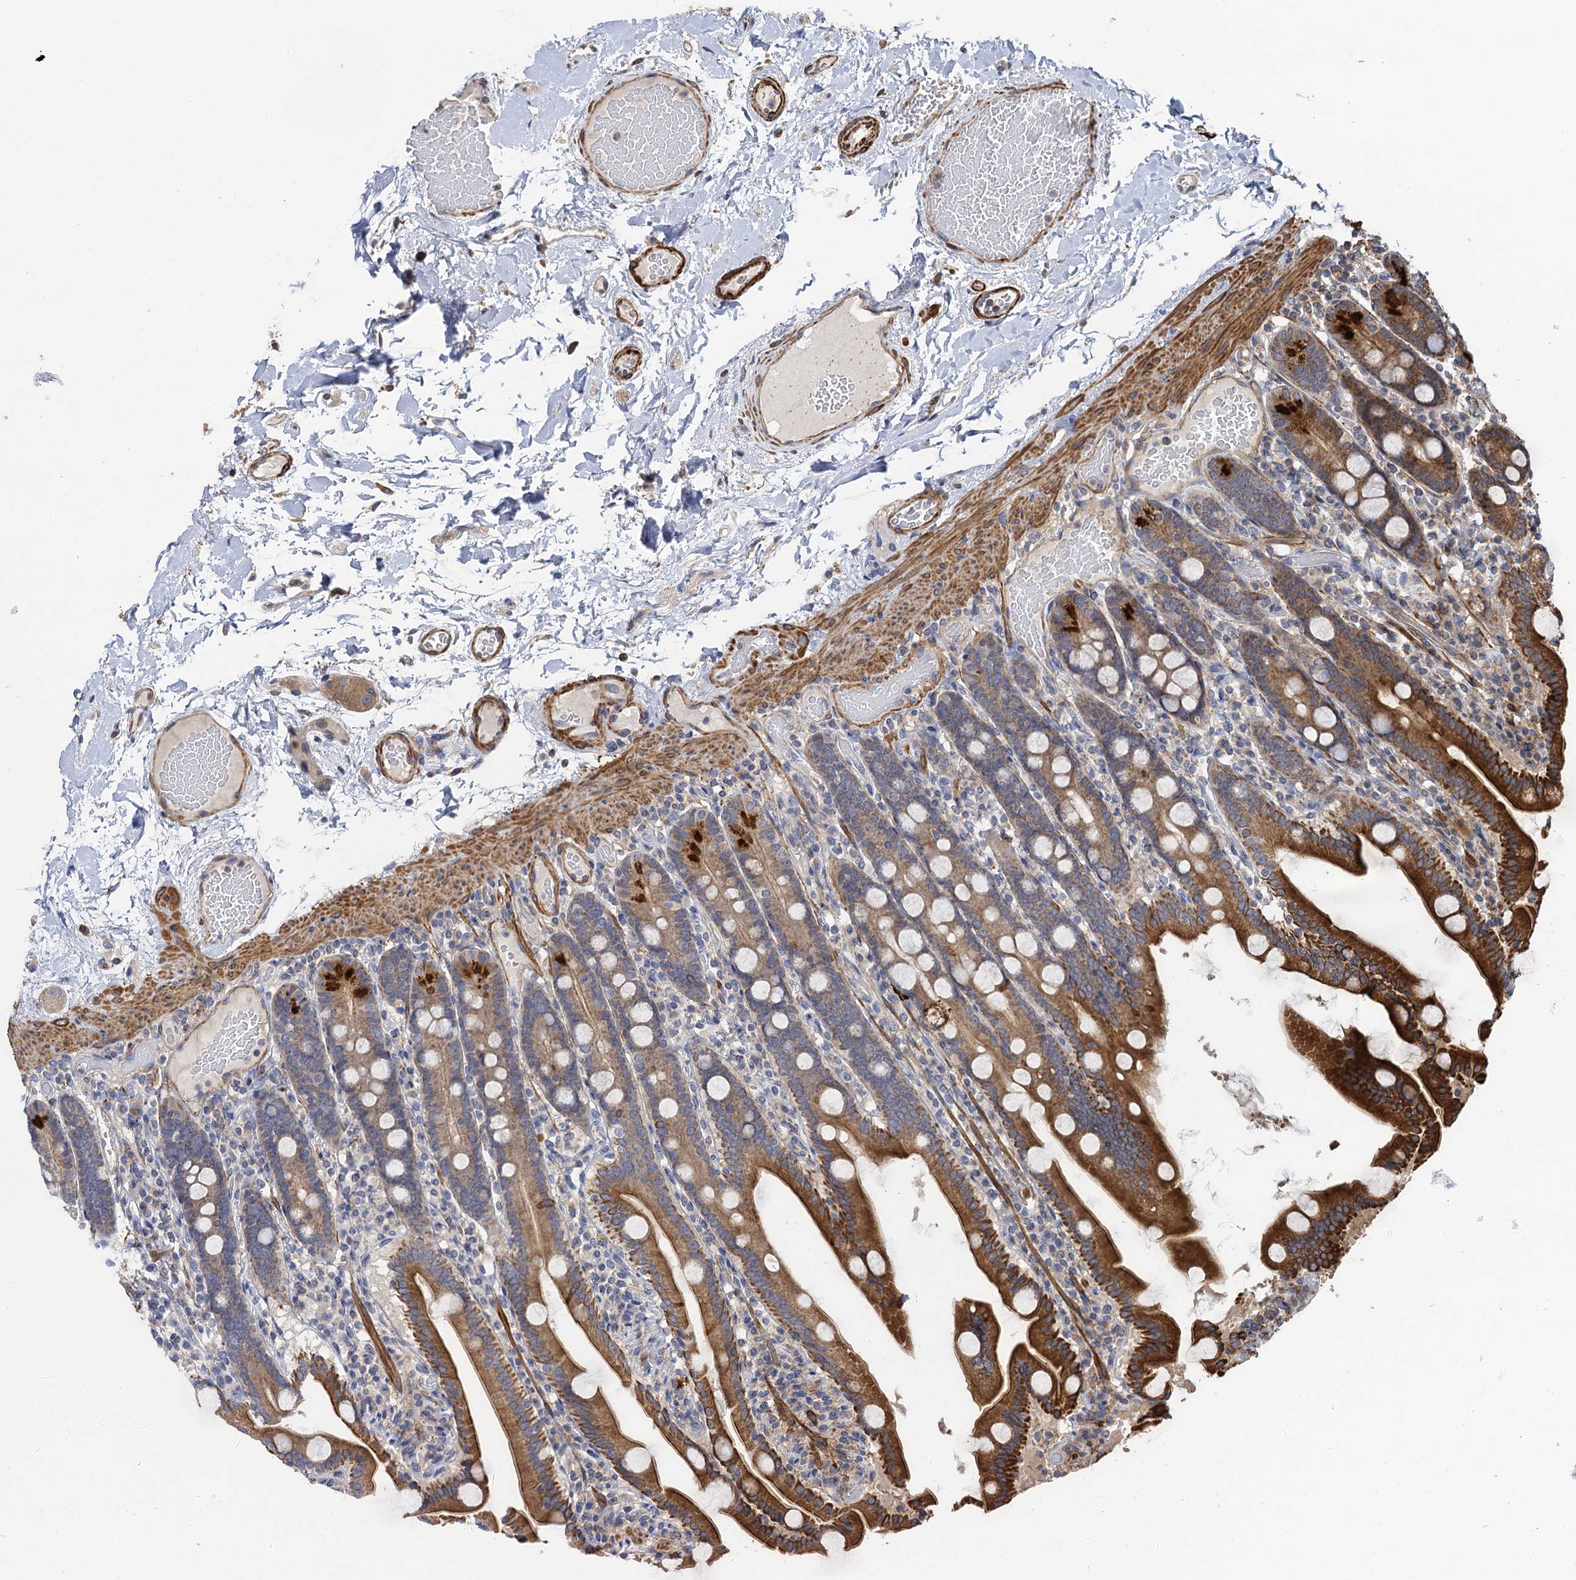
{"staining": {"intensity": "strong", "quantity": ">75%", "location": "cytoplasmic/membranous"}, "tissue": "duodenum", "cell_type": "Glandular cells", "image_type": "normal", "snomed": [{"axis": "morphology", "description": "Normal tissue, NOS"}, {"axis": "topography", "description": "Duodenum"}], "caption": "Human duodenum stained with a brown dye exhibits strong cytoplasmic/membranous positive staining in about >75% of glandular cells.", "gene": "WDR88", "patient": {"sex": "male", "age": 55}}